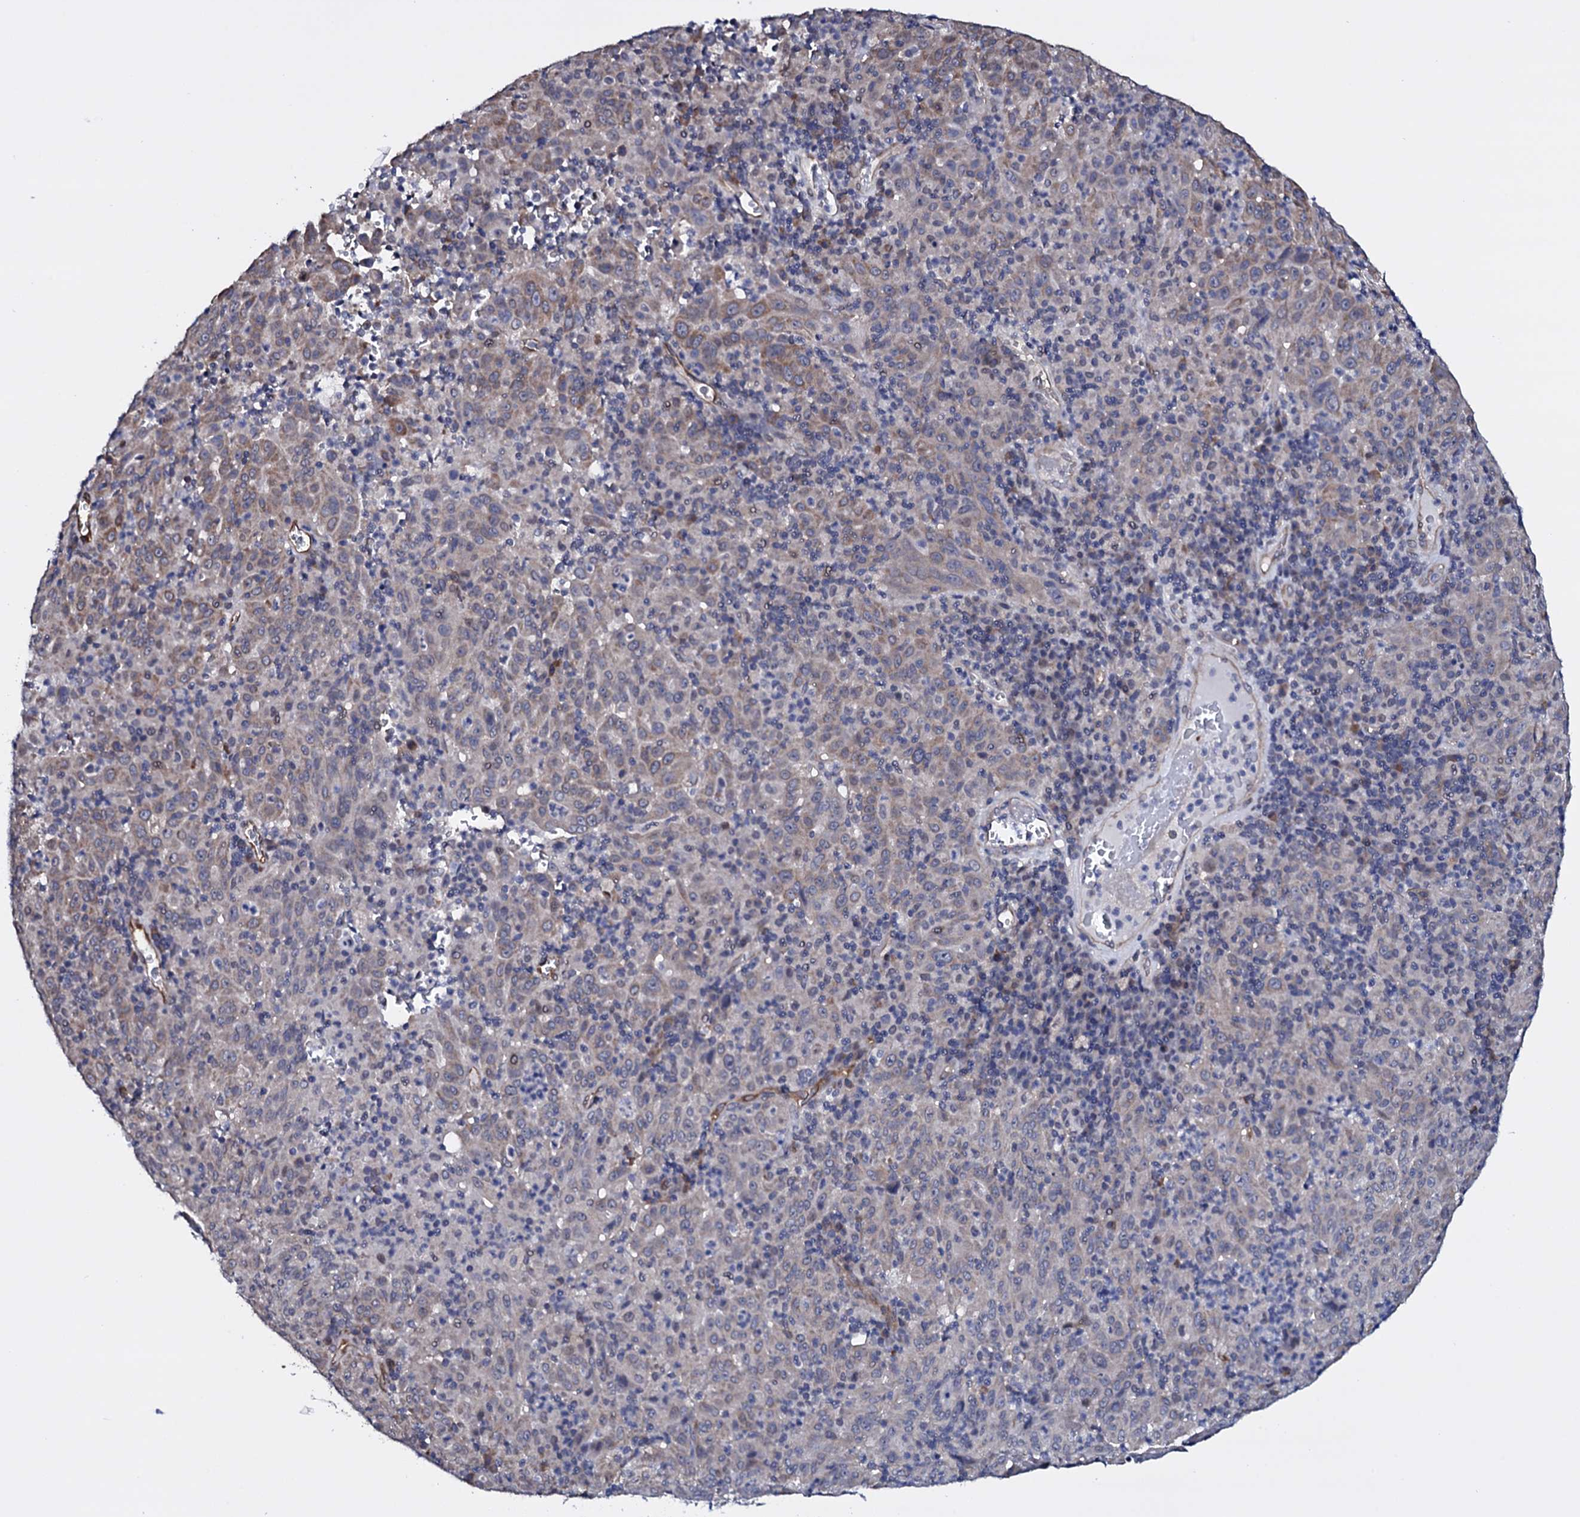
{"staining": {"intensity": "weak", "quantity": "25%-75%", "location": "cytoplasmic/membranous"}, "tissue": "pancreatic cancer", "cell_type": "Tumor cells", "image_type": "cancer", "snomed": [{"axis": "morphology", "description": "Adenocarcinoma, NOS"}, {"axis": "topography", "description": "Pancreas"}], "caption": "Adenocarcinoma (pancreatic) tissue shows weak cytoplasmic/membranous staining in approximately 25%-75% of tumor cells, visualized by immunohistochemistry.", "gene": "GAREM1", "patient": {"sex": "male", "age": 63}}